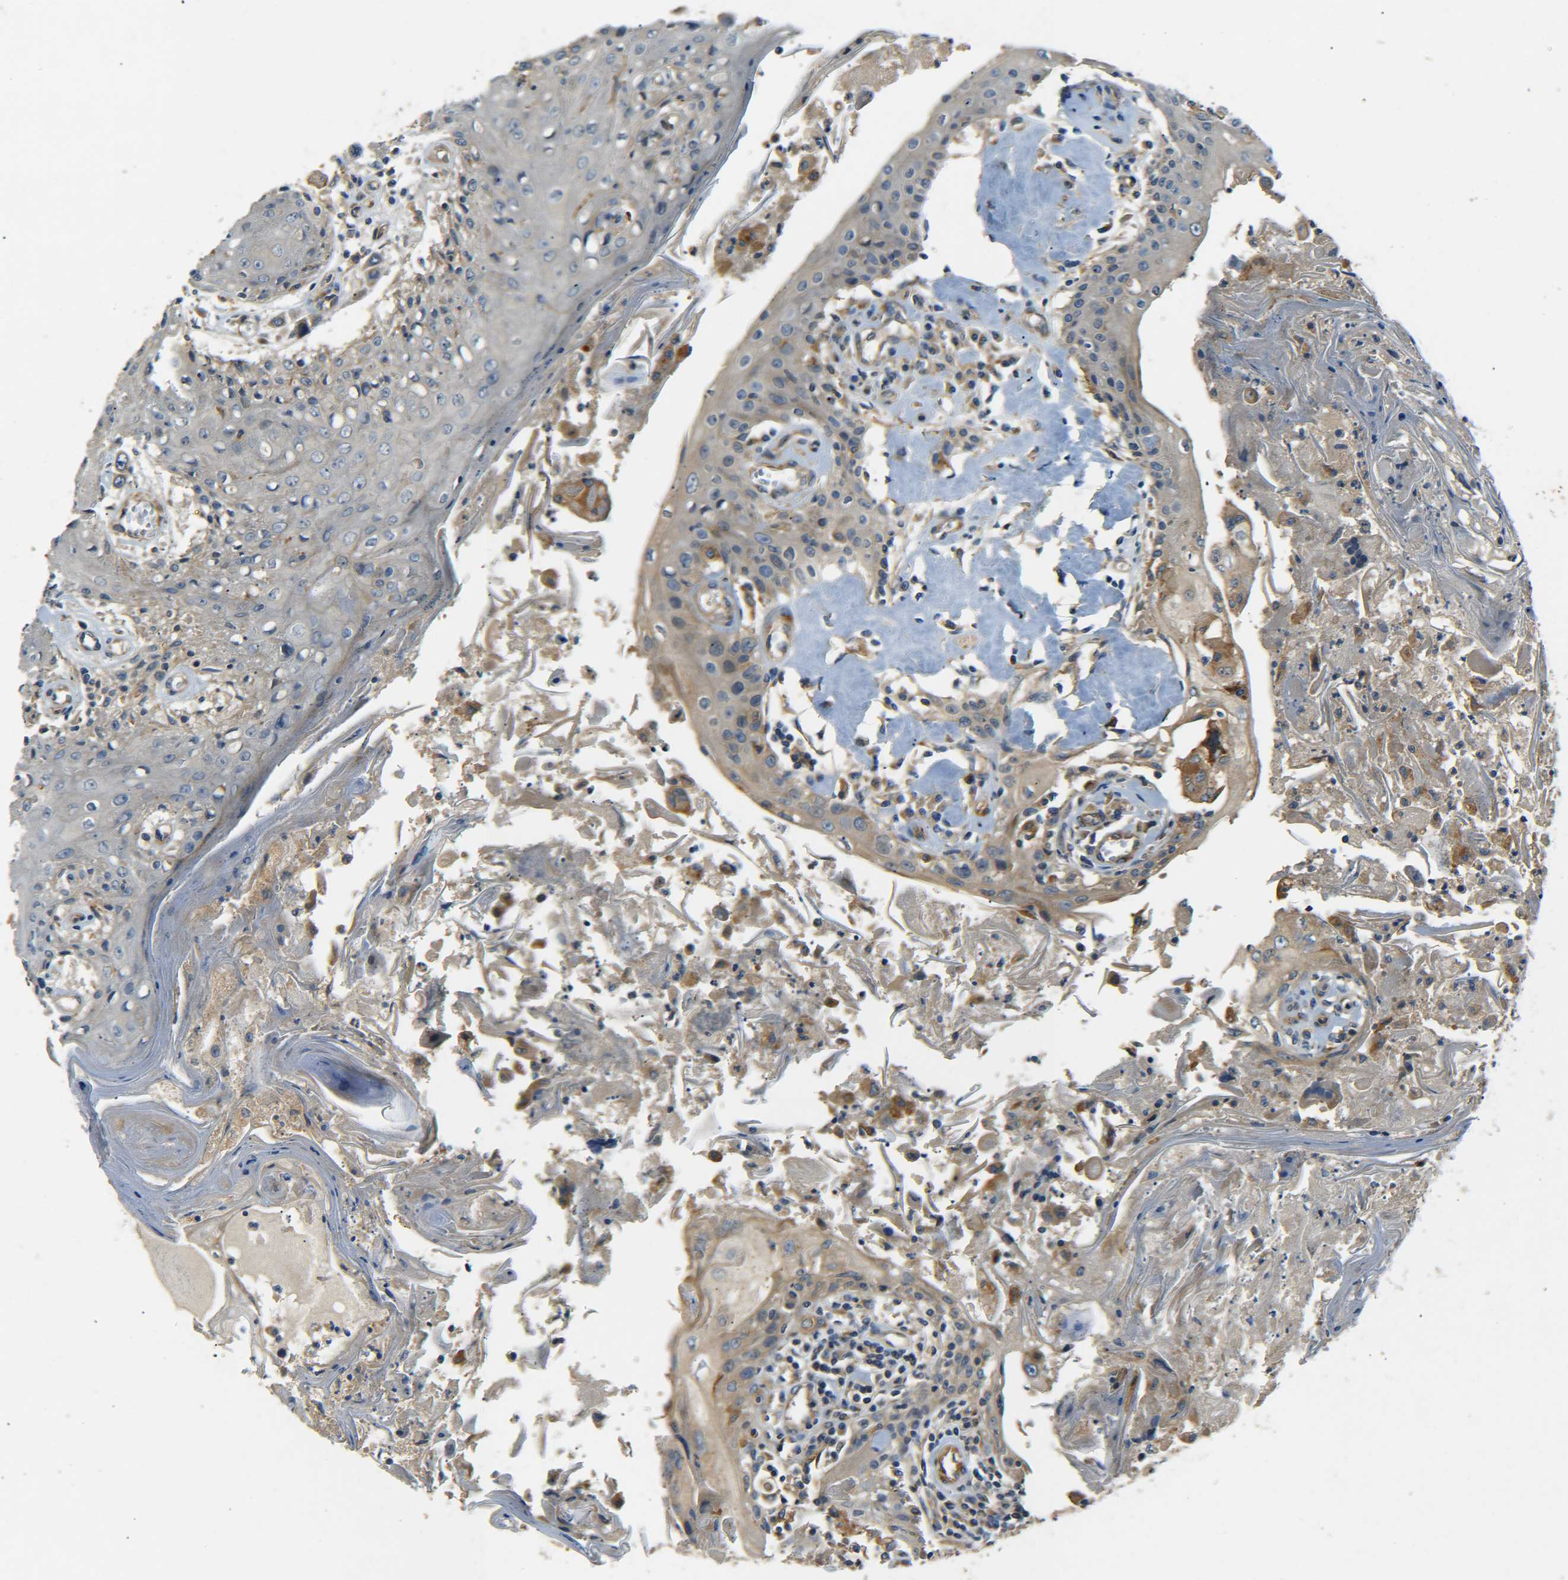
{"staining": {"intensity": "weak", "quantity": "25%-75%", "location": "cytoplasmic/membranous"}, "tissue": "head and neck cancer", "cell_type": "Tumor cells", "image_type": "cancer", "snomed": [{"axis": "morphology", "description": "Squamous cell carcinoma, NOS"}, {"axis": "topography", "description": "Oral tissue"}, {"axis": "topography", "description": "Head-Neck"}], "caption": "Brown immunohistochemical staining in human head and neck cancer (squamous cell carcinoma) displays weak cytoplasmic/membranous positivity in about 25%-75% of tumor cells.", "gene": "LRCH3", "patient": {"sex": "female", "age": 76}}